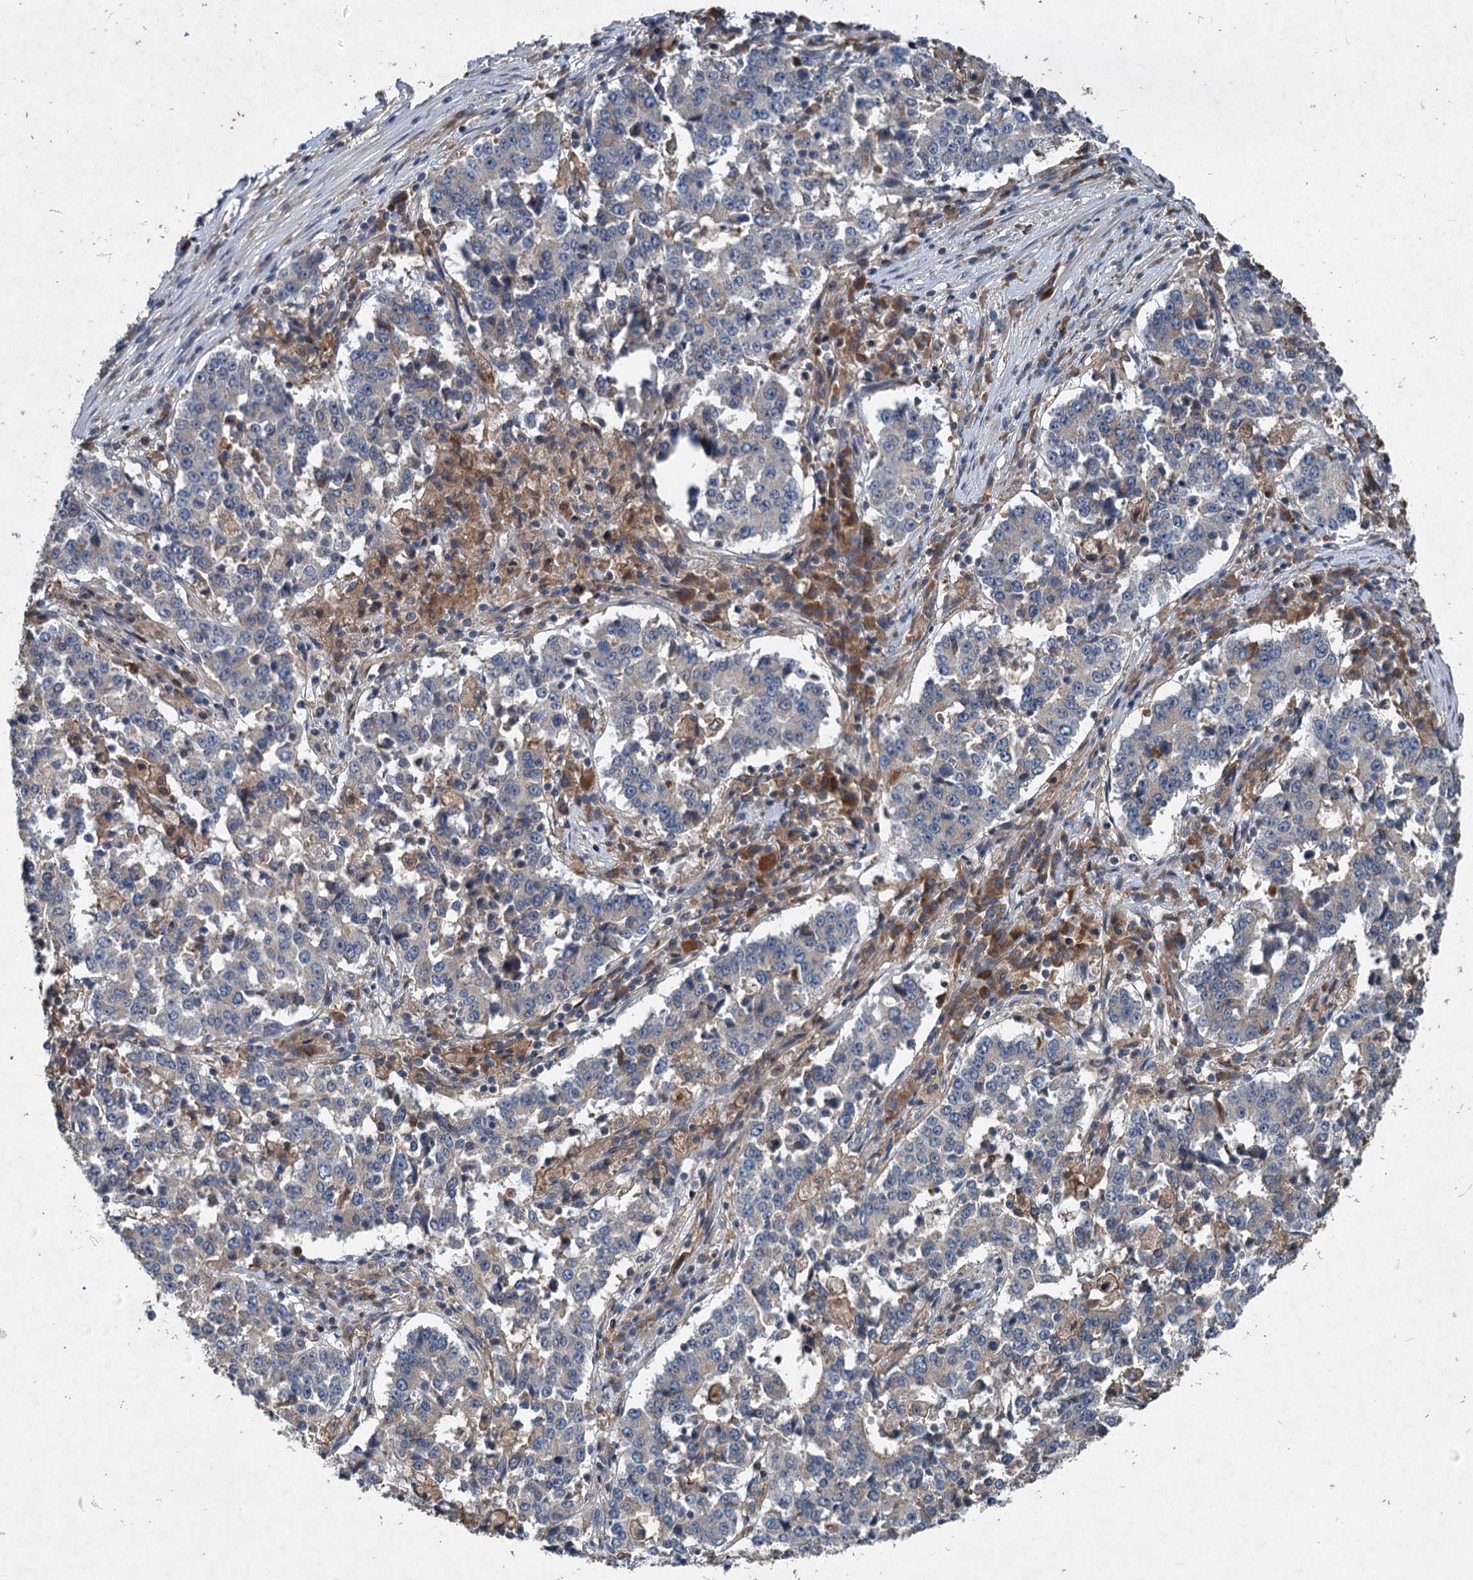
{"staining": {"intensity": "negative", "quantity": "none", "location": "none"}, "tissue": "stomach cancer", "cell_type": "Tumor cells", "image_type": "cancer", "snomed": [{"axis": "morphology", "description": "Adenocarcinoma, NOS"}, {"axis": "topography", "description": "Stomach"}], "caption": "Tumor cells are negative for protein expression in human stomach cancer. (DAB immunohistochemistry (IHC) with hematoxylin counter stain).", "gene": "TAPBPL", "patient": {"sex": "male", "age": 59}}